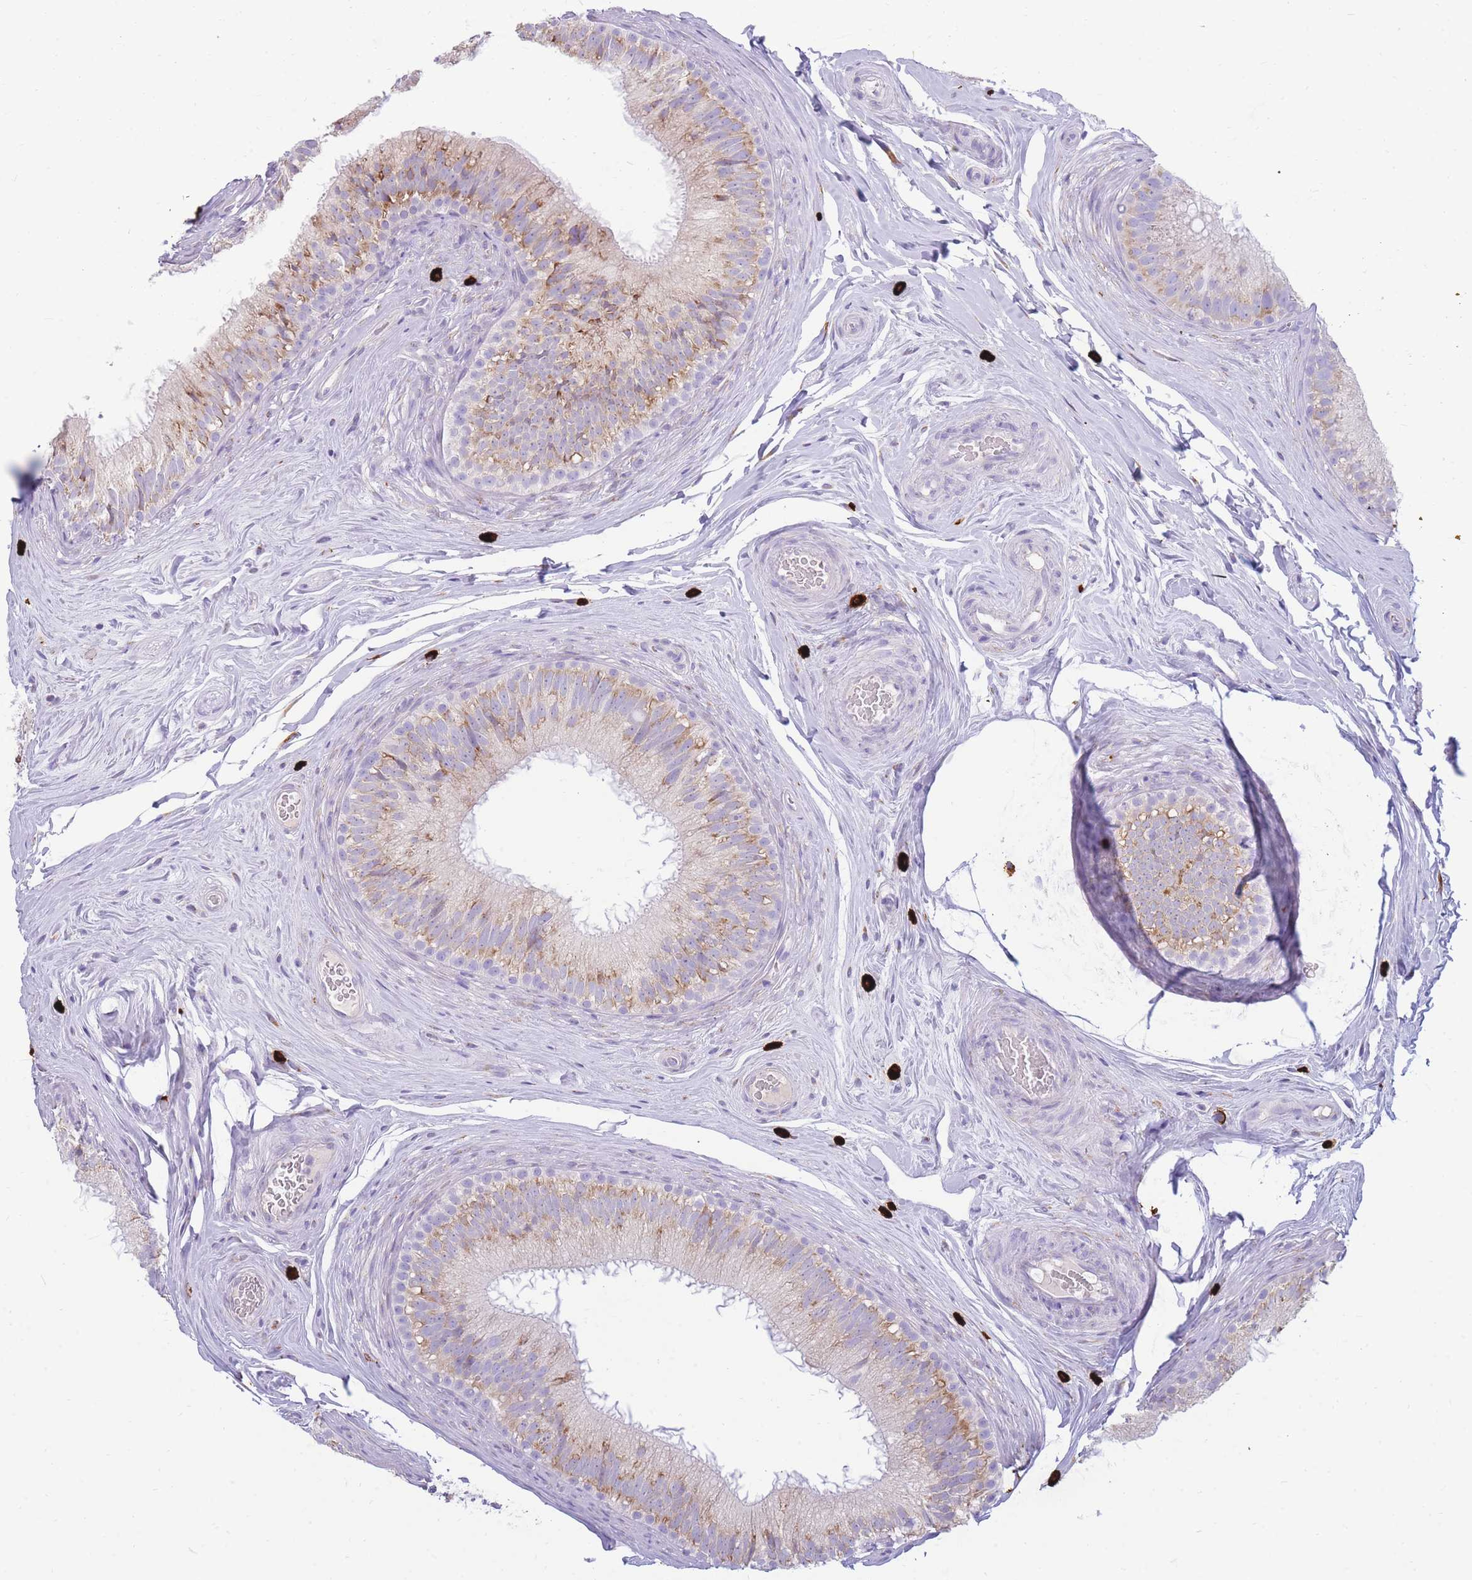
{"staining": {"intensity": "moderate", "quantity": "<25%", "location": "cytoplasmic/membranous"}, "tissue": "epididymis", "cell_type": "Glandular cells", "image_type": "normal", "snomed": [{"axis": "morphology", "description": "Normal tissue, NOS"}, {"axis": "topography", "description": "Epididymis"}], "caption": "Glandular cells show moderate cytoplasmic/membranous expression in approximately <25% of cells in normal epididymis.", "gene": "TPSAB1", "patient": {"sex": "male", "age": 34}}